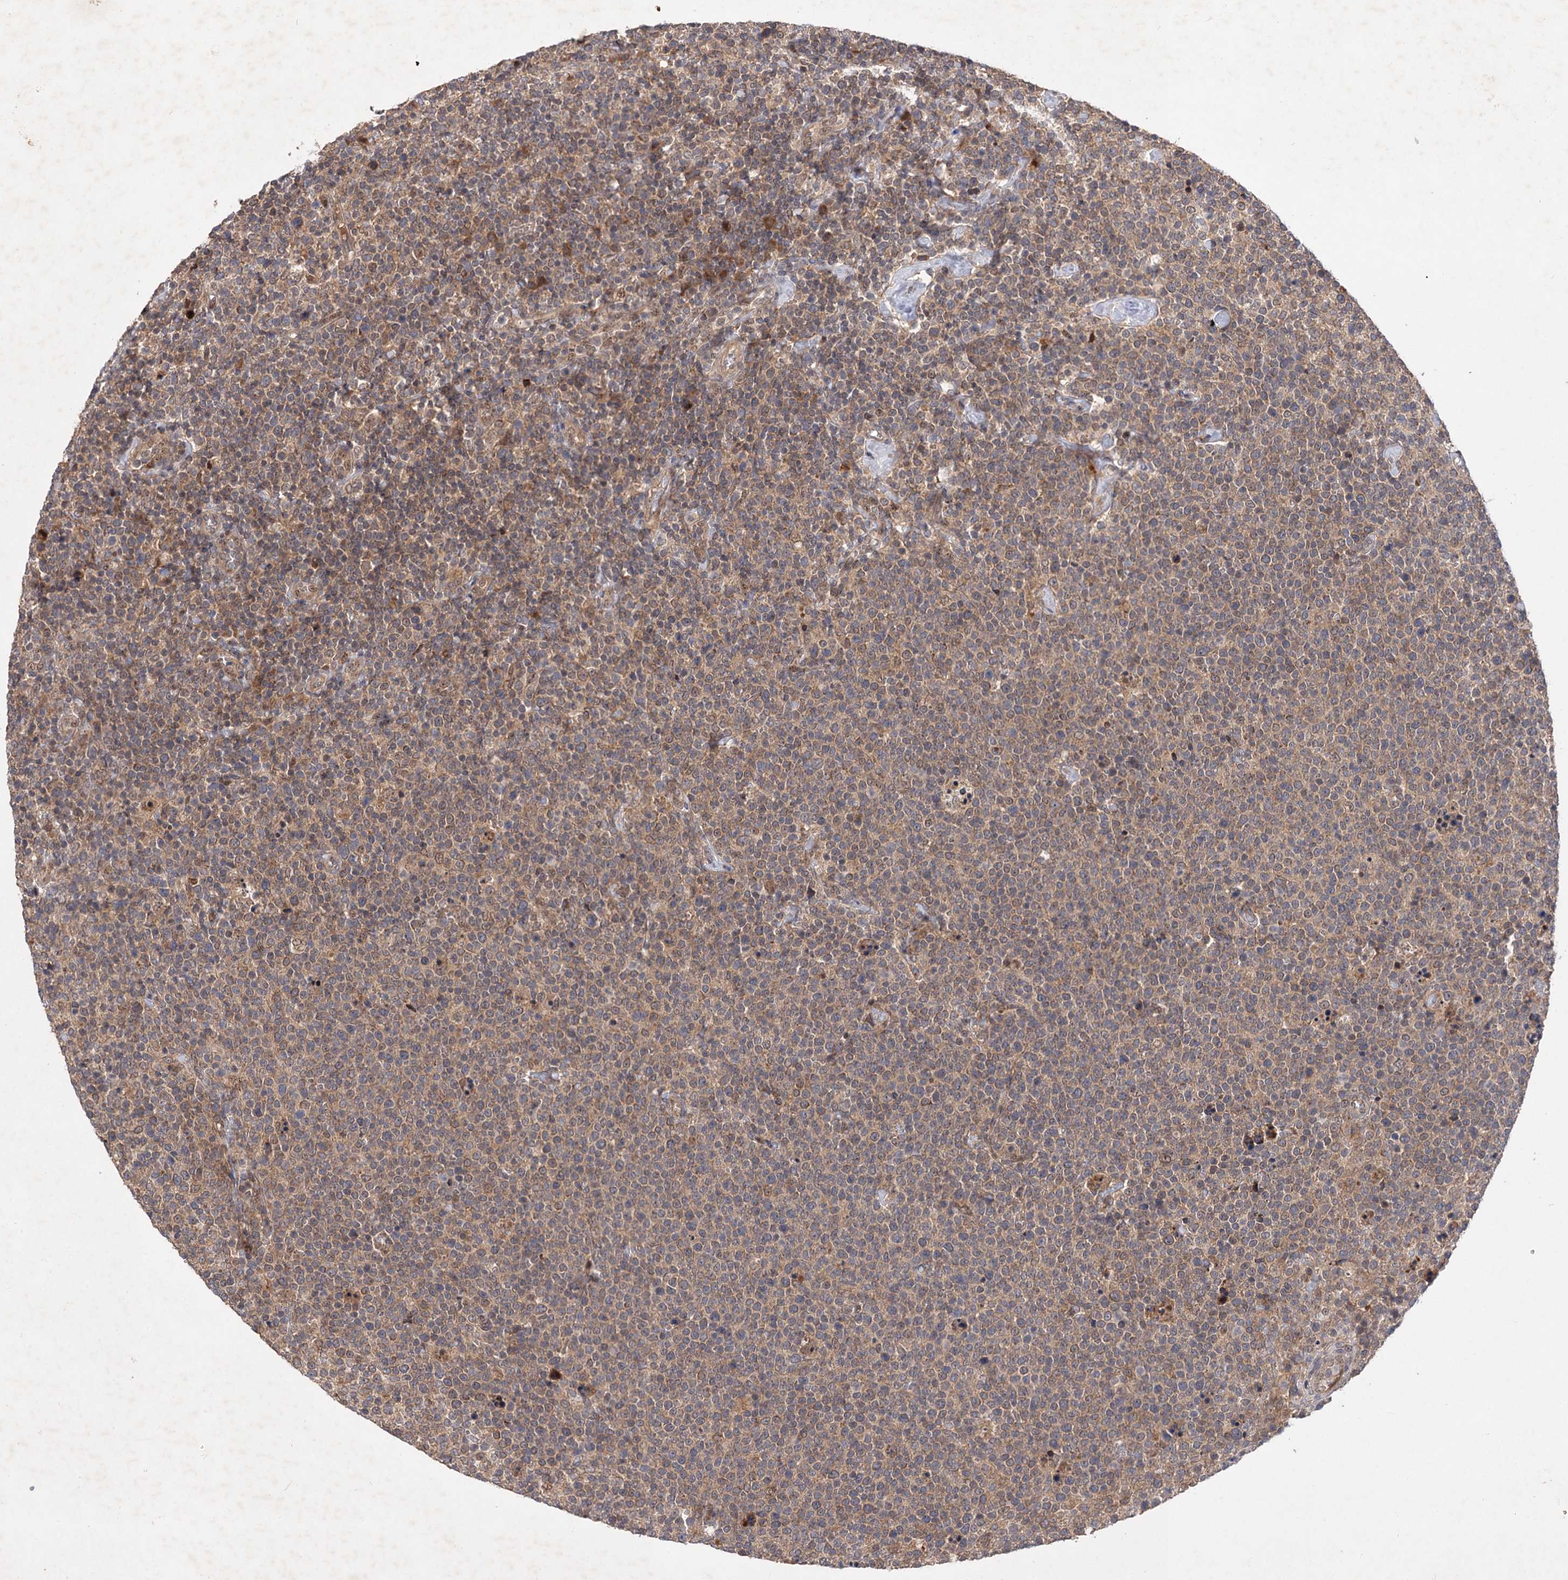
{"staining": {"intensity": "weak", "quantity": ">75%", "location": "cytoplasmic/membranous"}, "tissue": "lymphoma", "cell_type": "Tumor cells", "image_type": "cancer", "snomed": [{"axis": "morphology", "description": "Malignant lymphoma, non-Hodgkin's type, High grade"}, {"axis": "topography", "description": "Lymph node"}], "caption": "High-grade malignant lymphoma, non-Hodgkin's type tissue displays weak cytoplasmic/membranous positivity in about >75% of tumor cells", "gene": "FBXW8", "patient": {"sex": "male", "age": 61}}